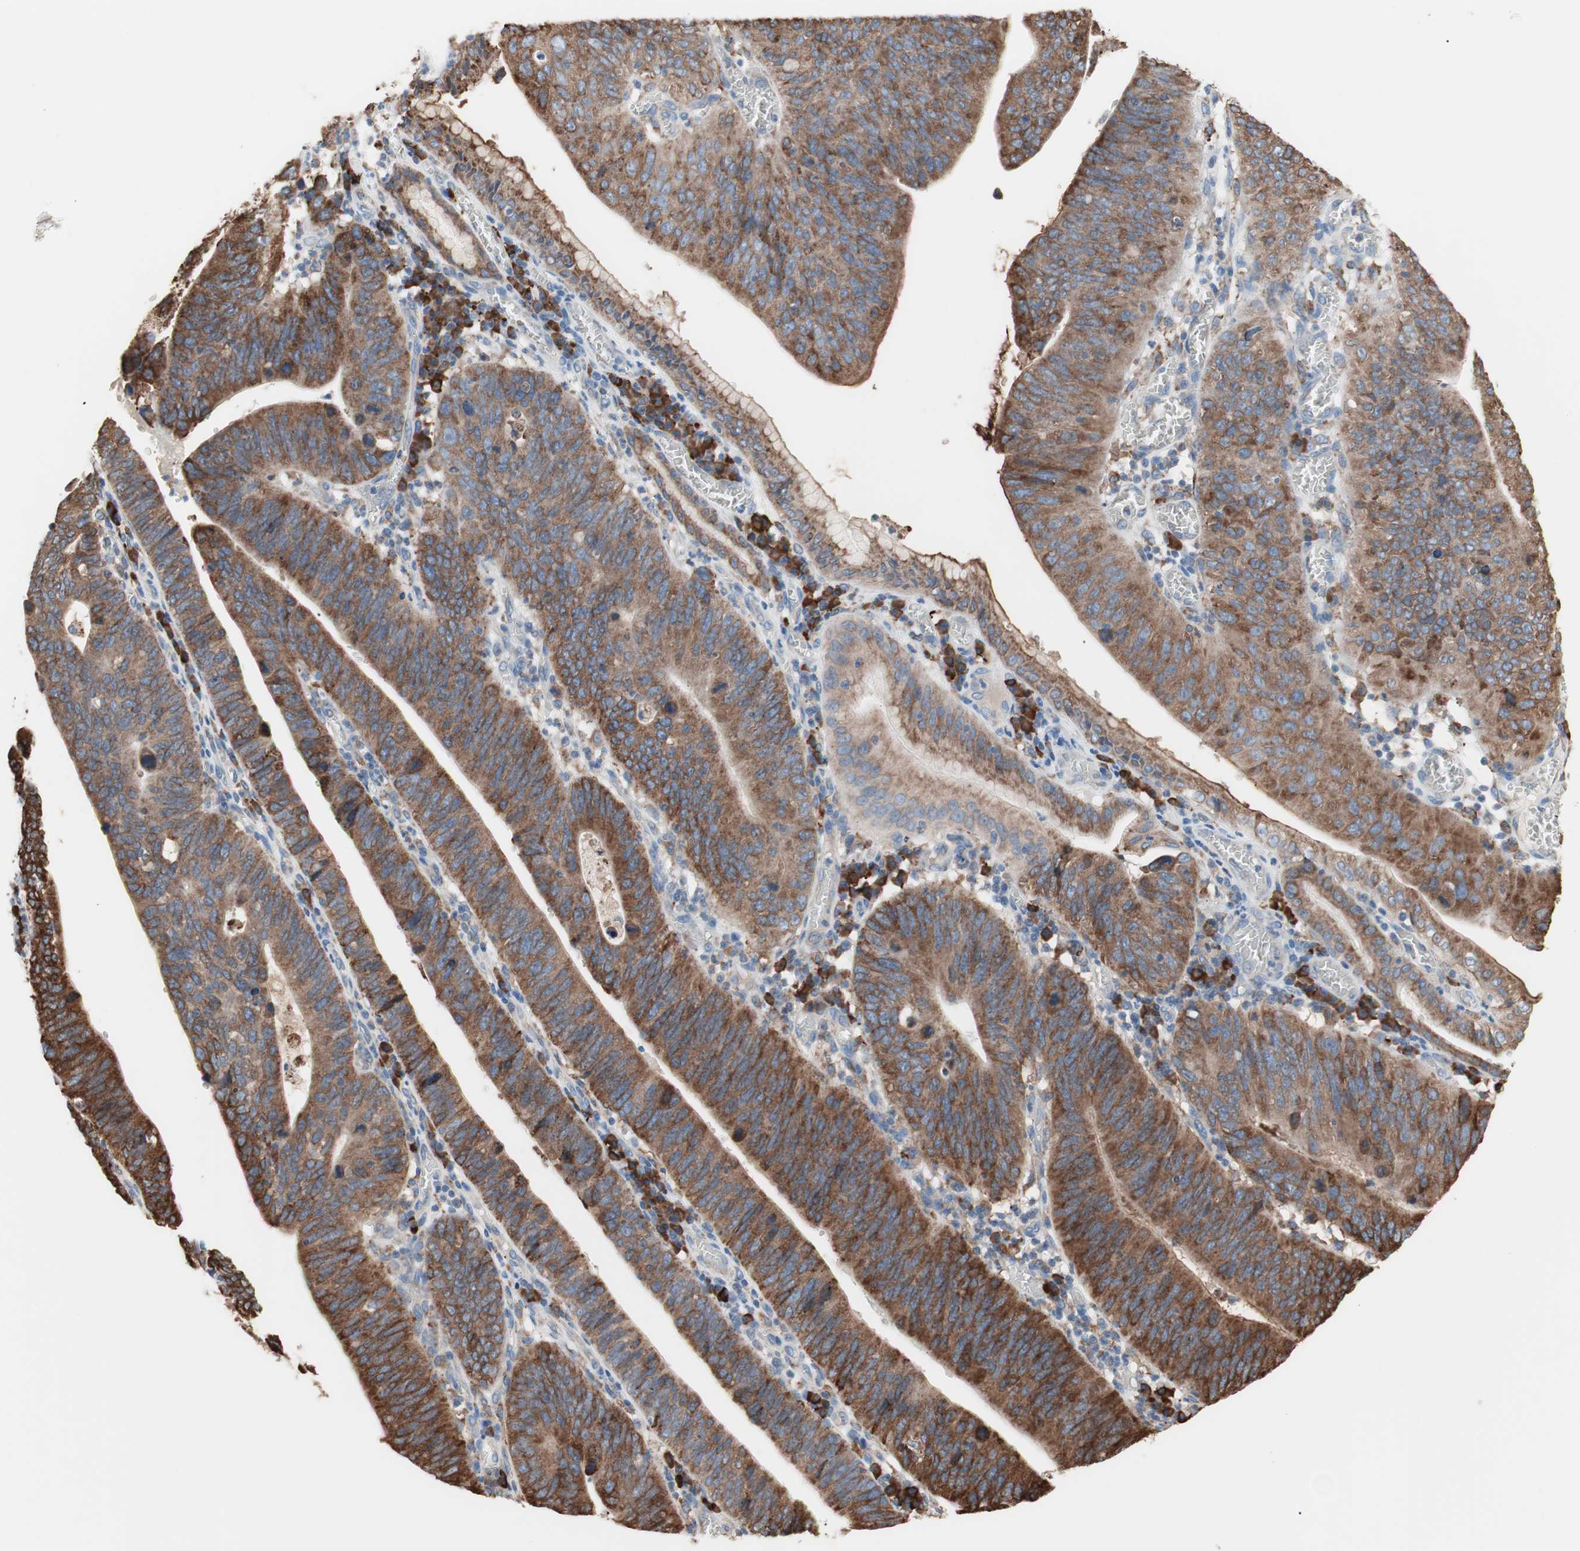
{"staining": {"intensity": "moderate", "quantity": ">75%", "location": "cytoplasmic/membranous"}, "tissue": "stomach cancer", "cell_type": "Tumor cells", "image_type": "cancer", "snomed": [{"axis": "morphology", "description": "Adenocarcinoma, NOS"}, {"axis": "topography", "description": "Stomach"}], "caption": "This histopathology image shows immunohistochemistry staining of human stomach cancer (adenocarcinoma), with medium moderate cytoplasmic/membranous positivity in approximately >75% of tumor cells.", "gene": "SLC27A4", "patient": {"sex": "male", "age": 59}}